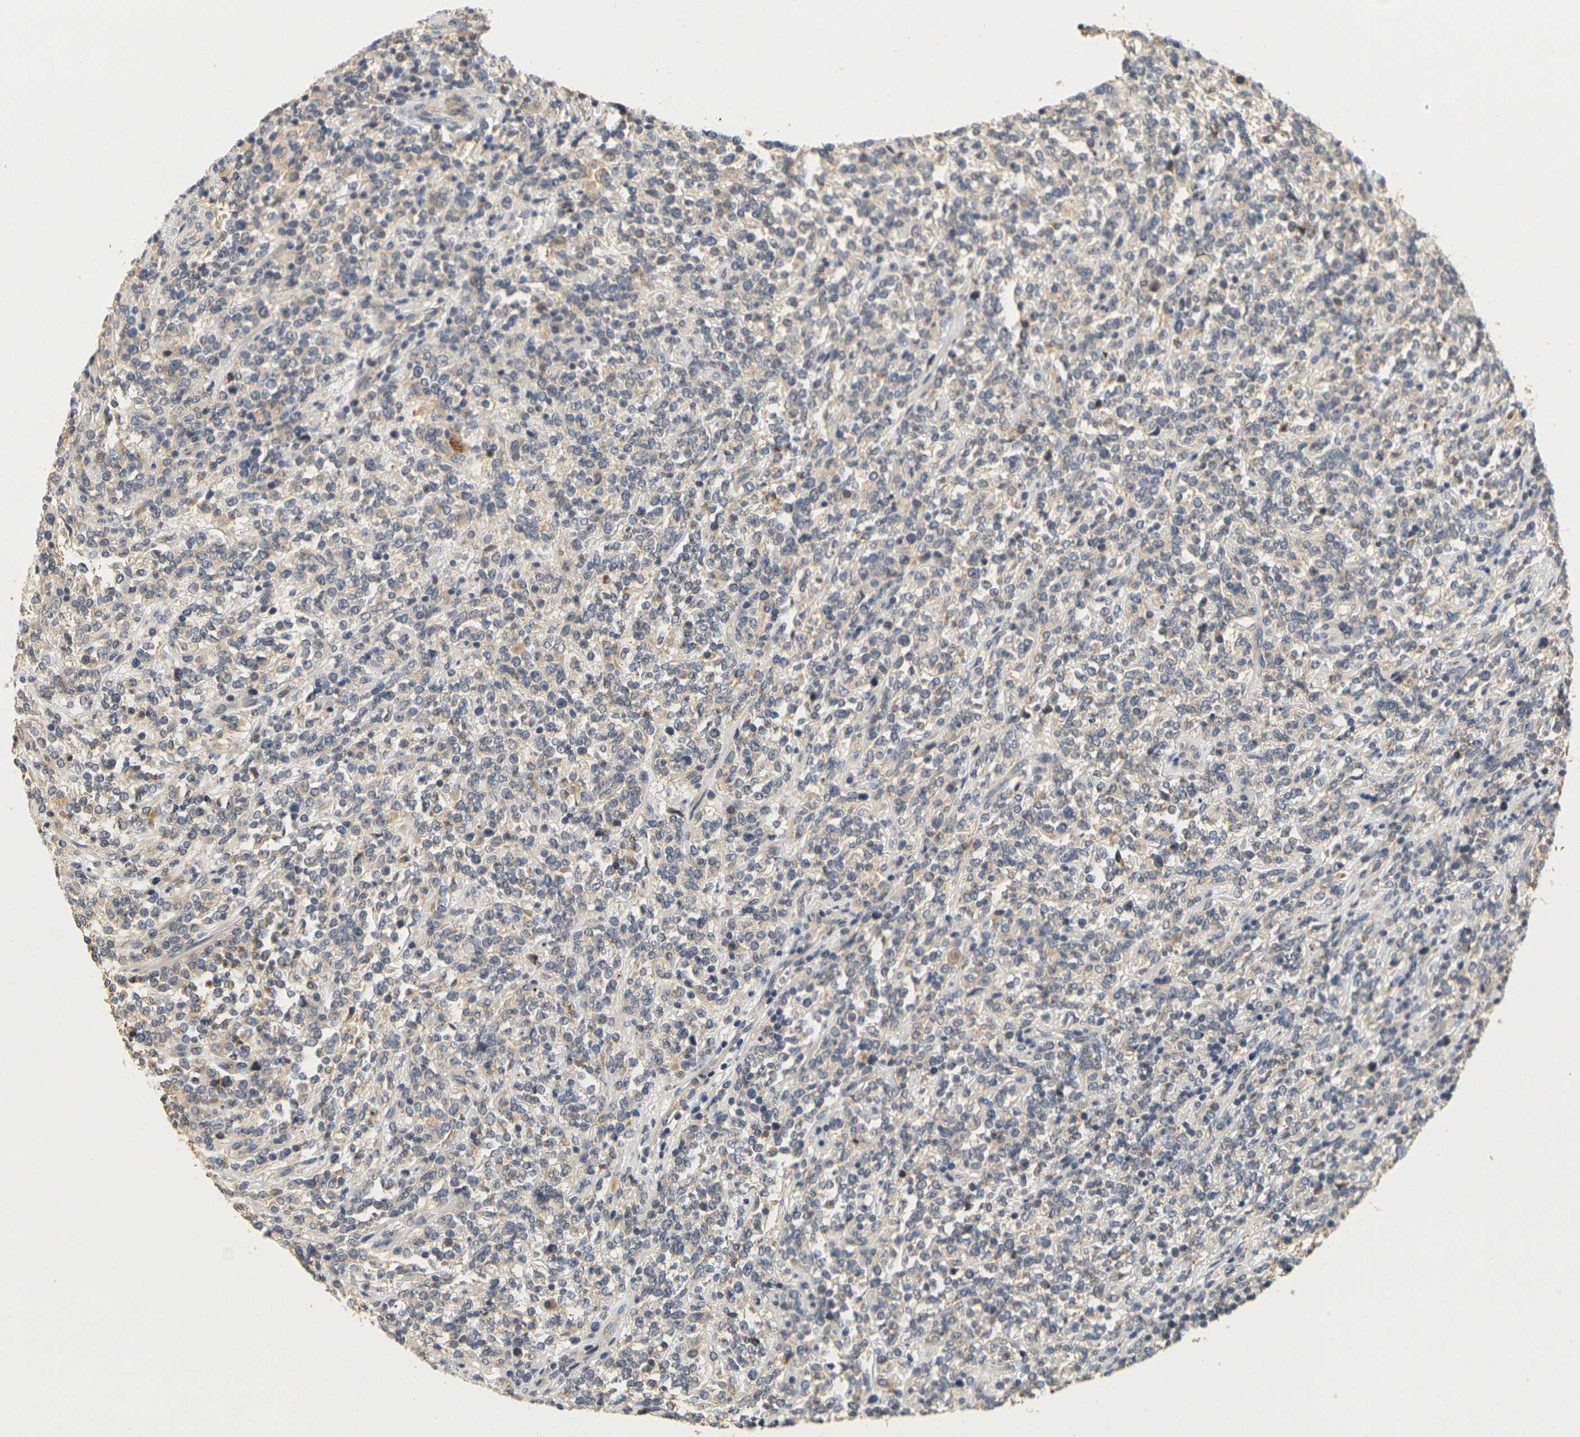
{"staining": {"intensity": "negative", "quantity": "none", "location": "none"}, "tissue": "lymphoma", "cell_type": "Tumor cells", "image_type": "cancer", "snomed": [{"axis": "morphology", "description": "Malignant lymphoma, non-Hodgkin's type, High grade"}, {"axis": "topography", "description": "Soft tissue"}], "caption": "Immunohistochemical staining of lymphoma shows no significant expression in tumor cells.", "gene": "GDAP1", "patient": {"sex": "male", "age": 18}}